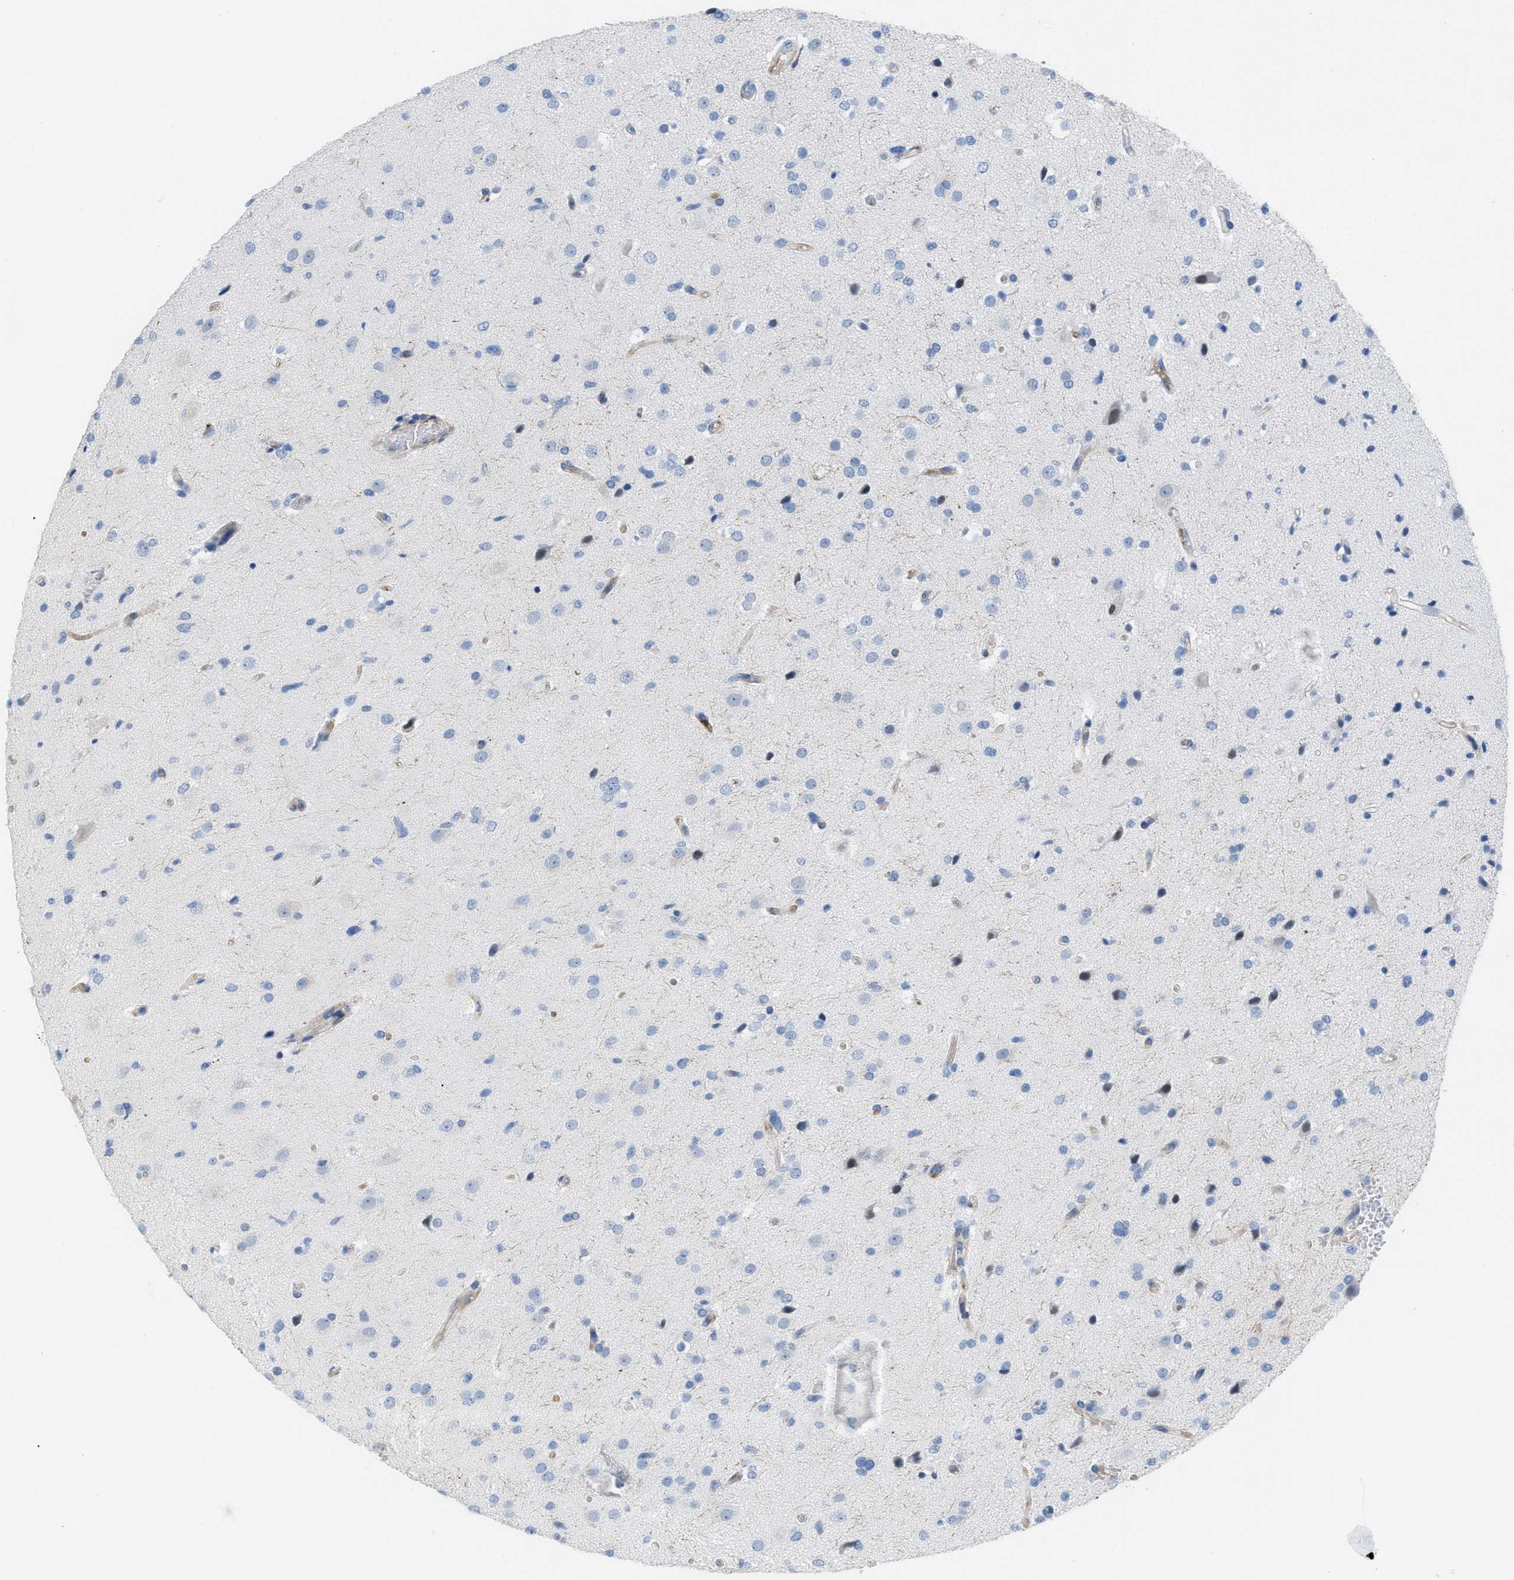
{"staining": {"intensity": "negative", "quantity": "none", "location": "none"}, "tissue": "glioma", "cell_type": "Tumor cells", "image_type": "cancer", "snomed": [{"axis": "morphology", "description": "Glioma, malignant, High grade"}, {"axis": "topography", "description": "Brain"}], "caption": "Immunohistochemistry (IHC) of malignant high-grade glioma displays no expression in tumor cells. (DAB (3,3'-diaminobenzidine) immunohistochemistry (IHC) visualized using brightfield microscopy, high magnification).", "gene": "SLC12A1", "patient": {"sex": "male", "age": 33}}